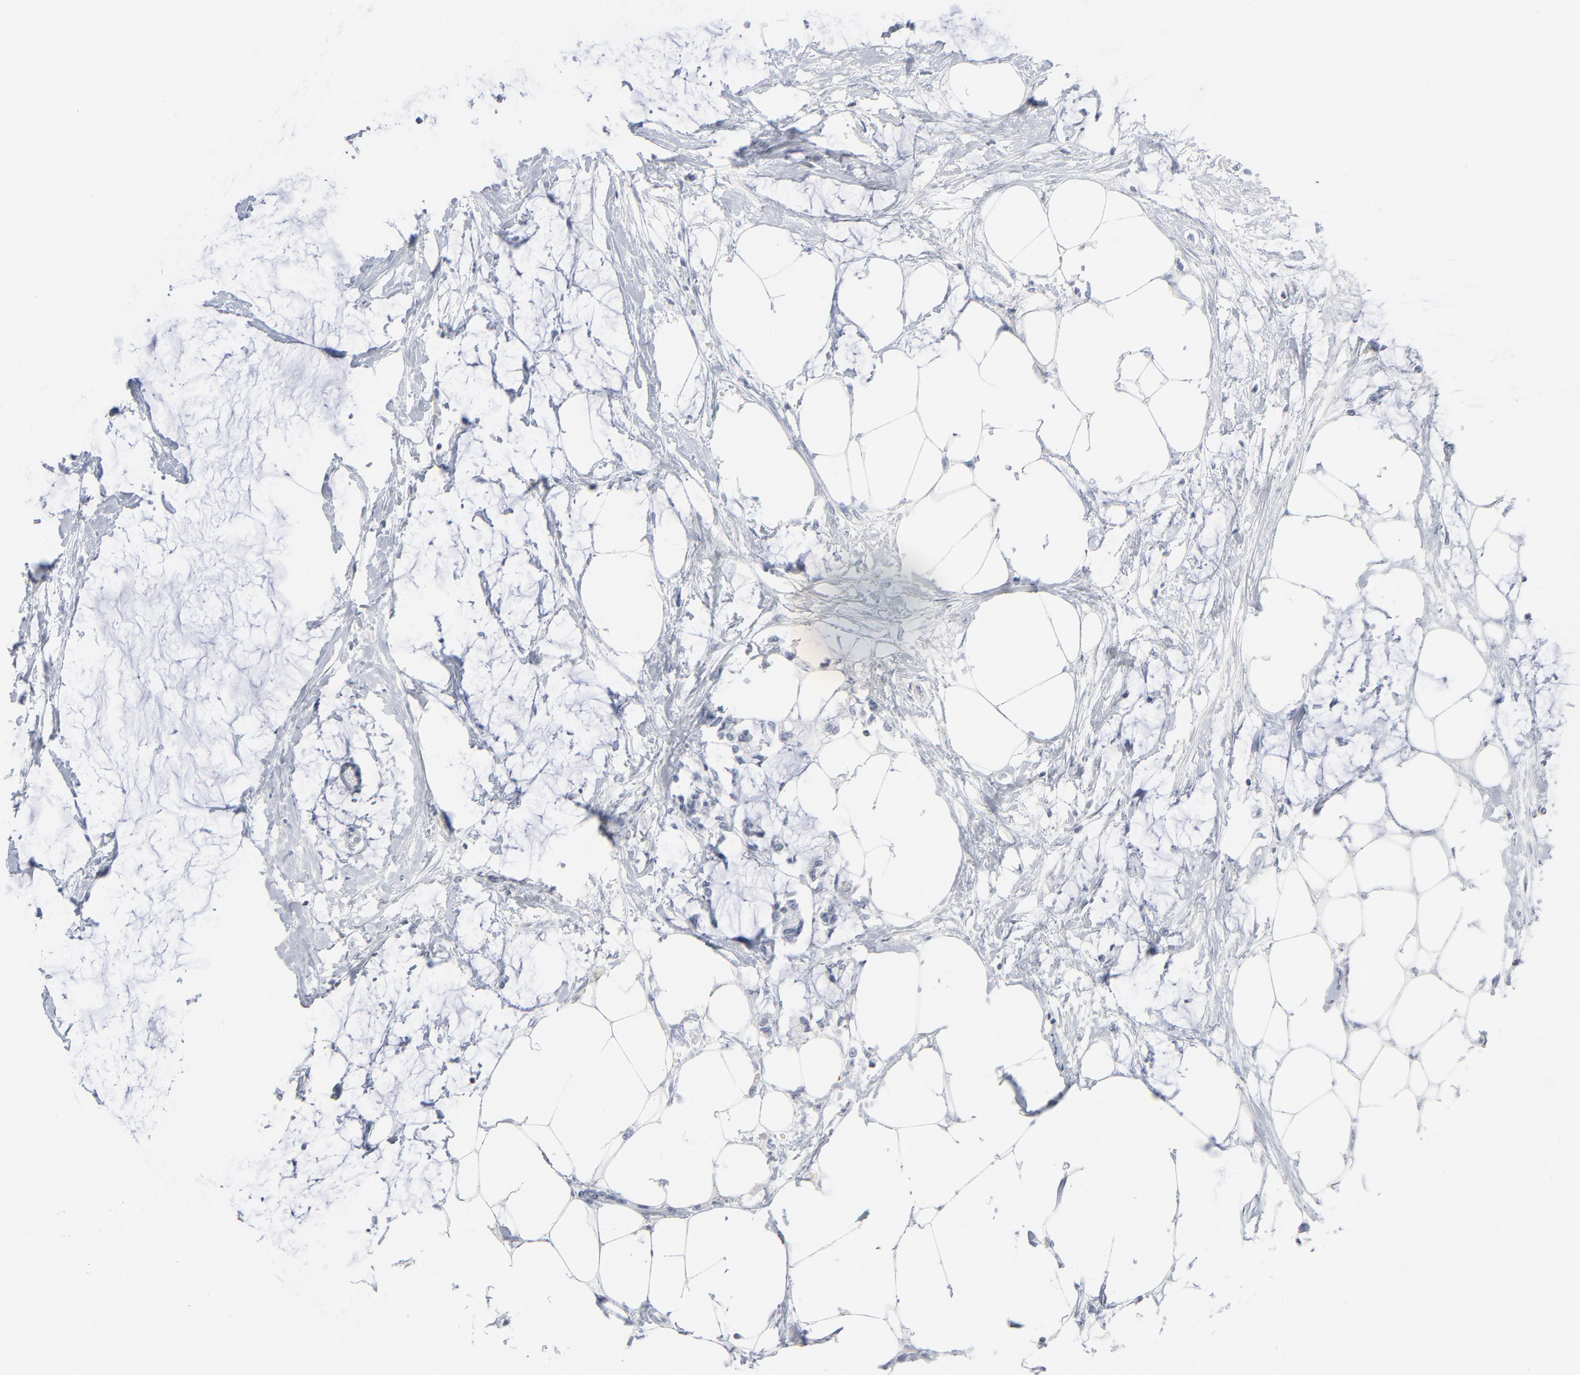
{"staining": {"intensity": "negative", "quantity": "none", "location": "none"}, "tissue": "colorectal cancer", "cell_type": "Tumor cells", "image_type": "cancer", "snomed": [{"axis": "morphology", "description": "Normal tissue, NOS"}, {"axis": "morphology", "description": "Adenocarcinoma, NOS"}, {"axis": "topography", "description": "Colon"}, {"axis": "topography", "description": "Peripheral nerve tissue"}], "caption": "Immunohistochemistry of human colorectal adenocarcinoma exhibits no expression in tumor cells.", "gene": "PTK2B", "patient": {"sex": "male", "age": 14}}